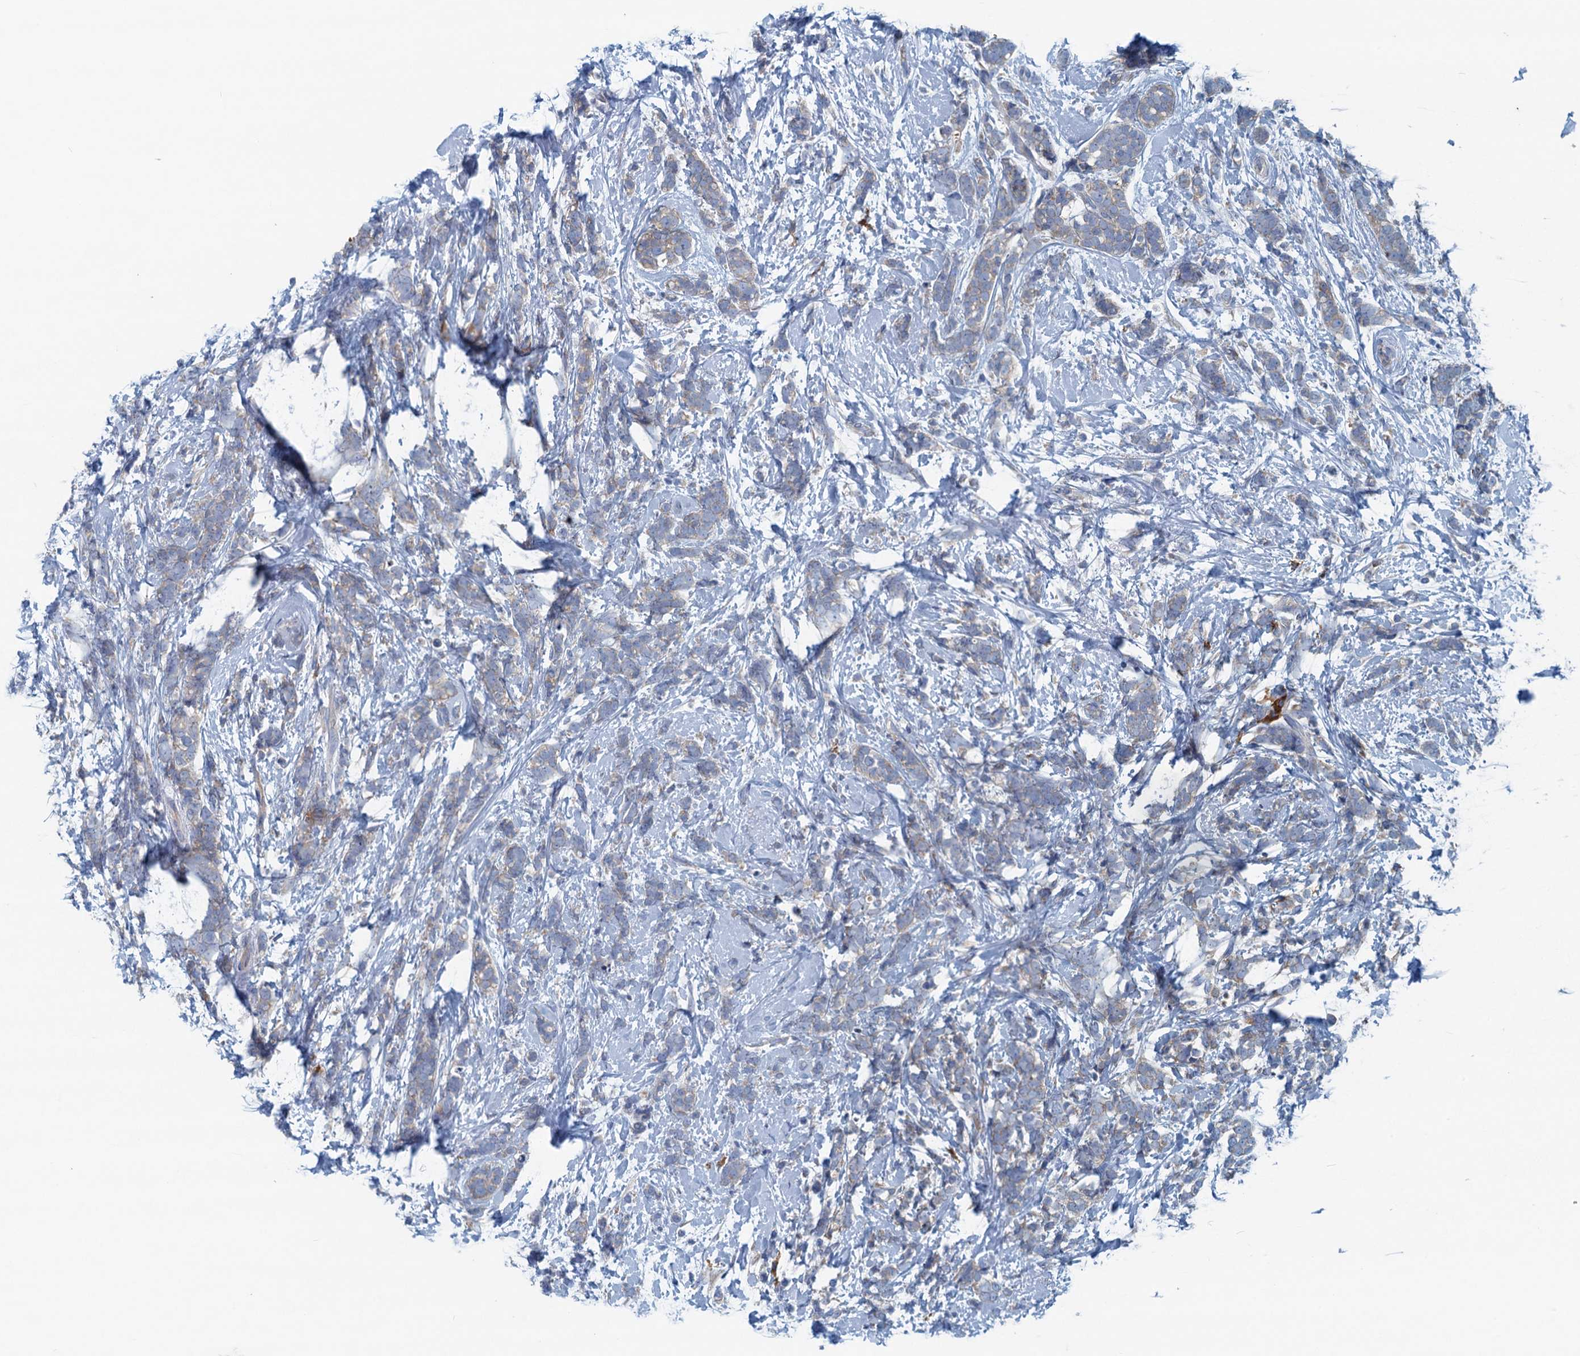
{"staining": {"intensity": "weak", "quantity": "25%-75%", "location": "cytoplasmic/membranous"}, "tissue": "breast cancer", "cell_type": "Tumor cells", "image_type": "cancer", "snomed": [{"axis": "morphology", "description": "Lobular carcinoma"}, {"axis": "topography", "description": "Breast"}], "caption": "Immunohistochemistry (IHC) (DAB (3,3'-diaminobenzidine)) staining of human breast cancer (lobular carcinoma) reveals weak cytoplasmic/membranous protein positivity in about 25%-75% of tumor cells.", "gene": "MYDGF", "patient": {"sex": "female", "age": 58}}